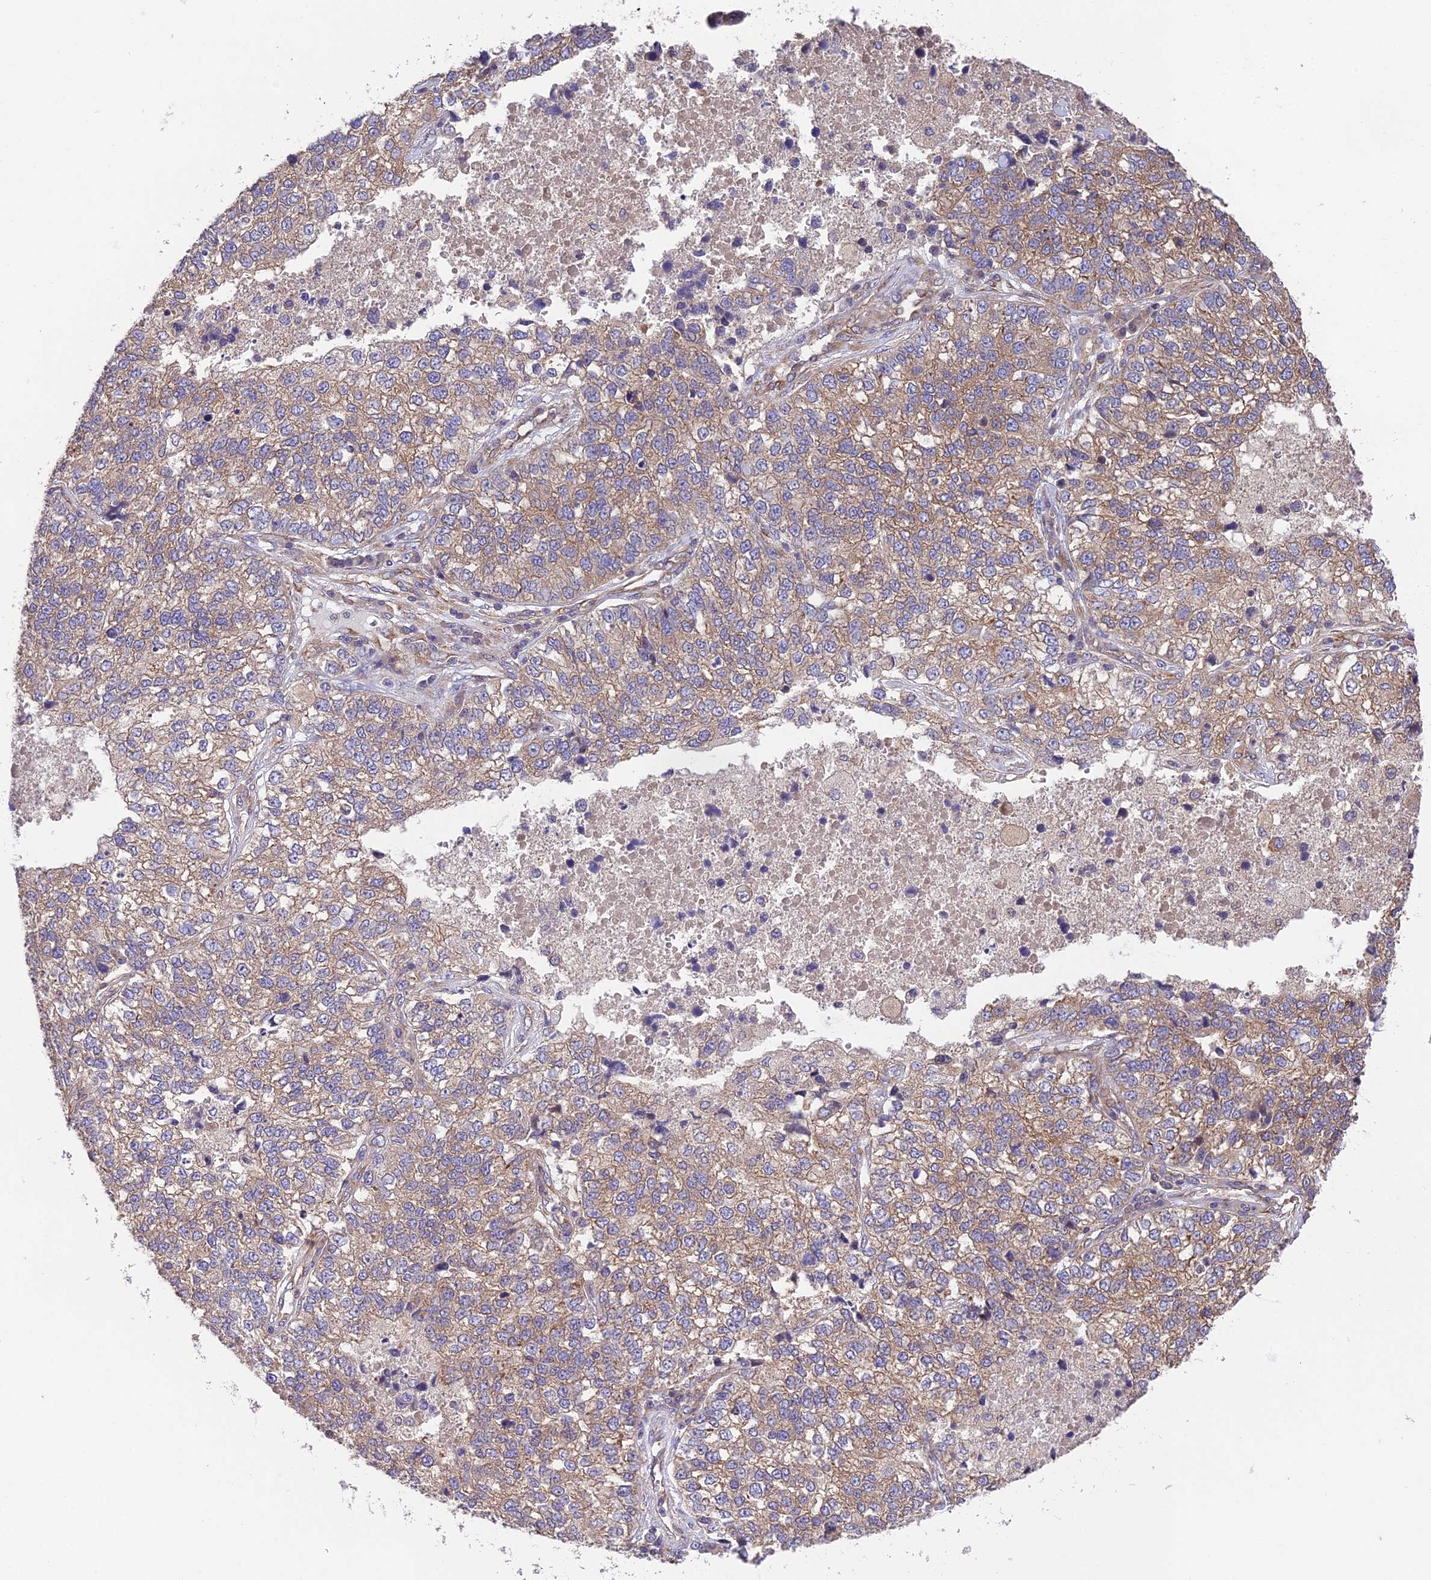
{"staining": {"intensity": "moderate", "quantity": ">75%", "location": "cytoplasmic/membranous"}, "tissue": "lung cancer", "cell_type": "Tumor cells", "image_type": "cancer", "snomed": [{"axis": "morphology", "description": "Adenocarcinoma, NOS"}, {"axis": "topography", "description": "Lung"}], "caption": "Immunohistochemistry staining of lung cancer, which displays medium levels of moderate cytoplasmic/membranous staining in about >75% of tumor cells indicating moderate cytoplasmic/membranous protein positivity. The staining was performed using DAB (3,3'-diaminobenzidine) (brown) for protein detection and nuclei were counterstained in hematoxylin (blue).", "gene": "BLOC1S4", "patient": {"sex": "male", "age": 49}}